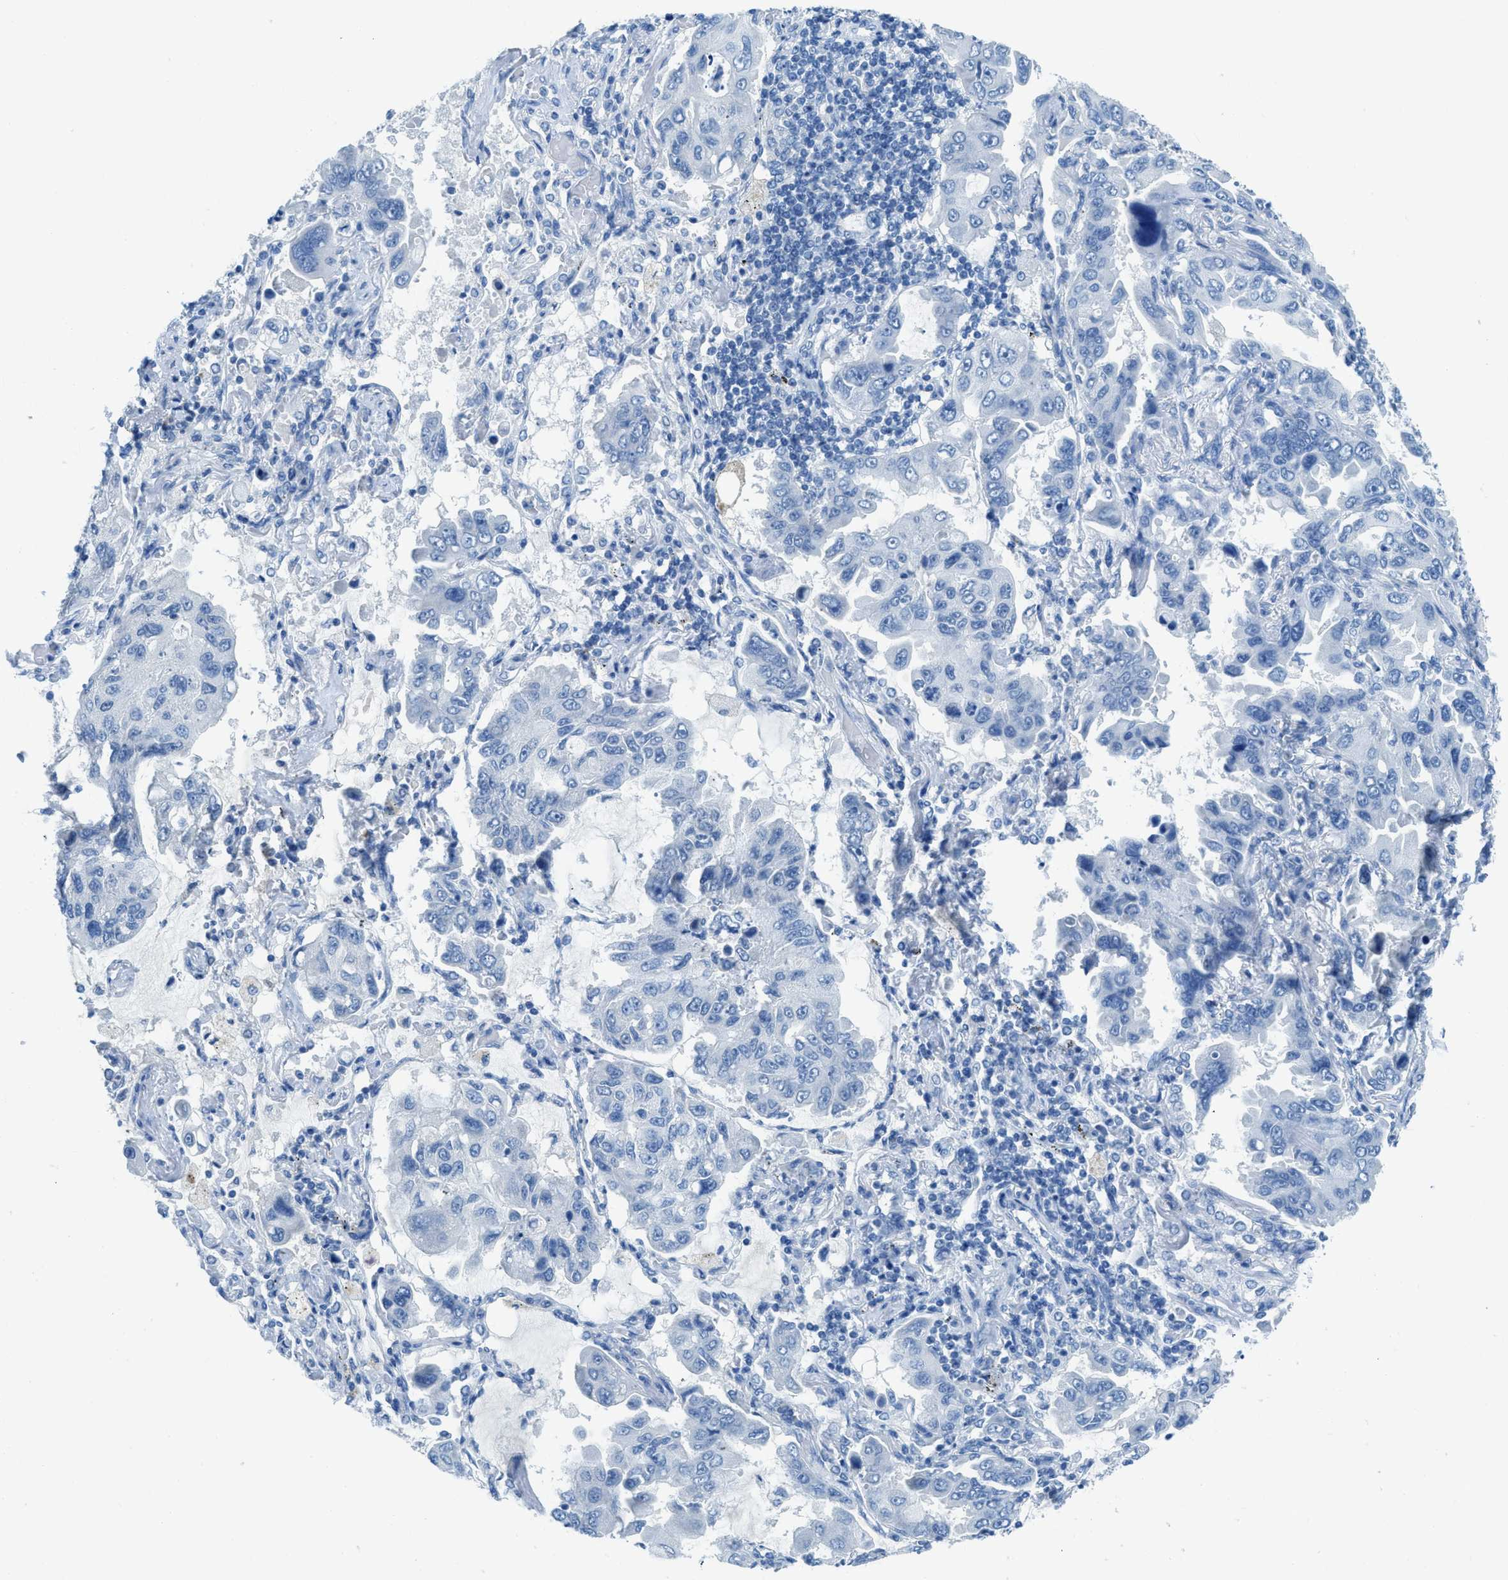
{"staining": {"intensity": "negative", "quantity": "none", "location": "none"}, "tissue": "lung cancer", "cell_type": "Tumor cells", "image_type": "cancer", "snomed": [{"axis": "morphology", "description": "Adenocarcinoma, NOS"}, {"axis": "topography", "description": "Lung"}], "caption": "A histopathology image of human lung cancer is negative for staining in tumor cells.", "gene": "ACAN", "patient": {"sex": "male", "age": 64}}